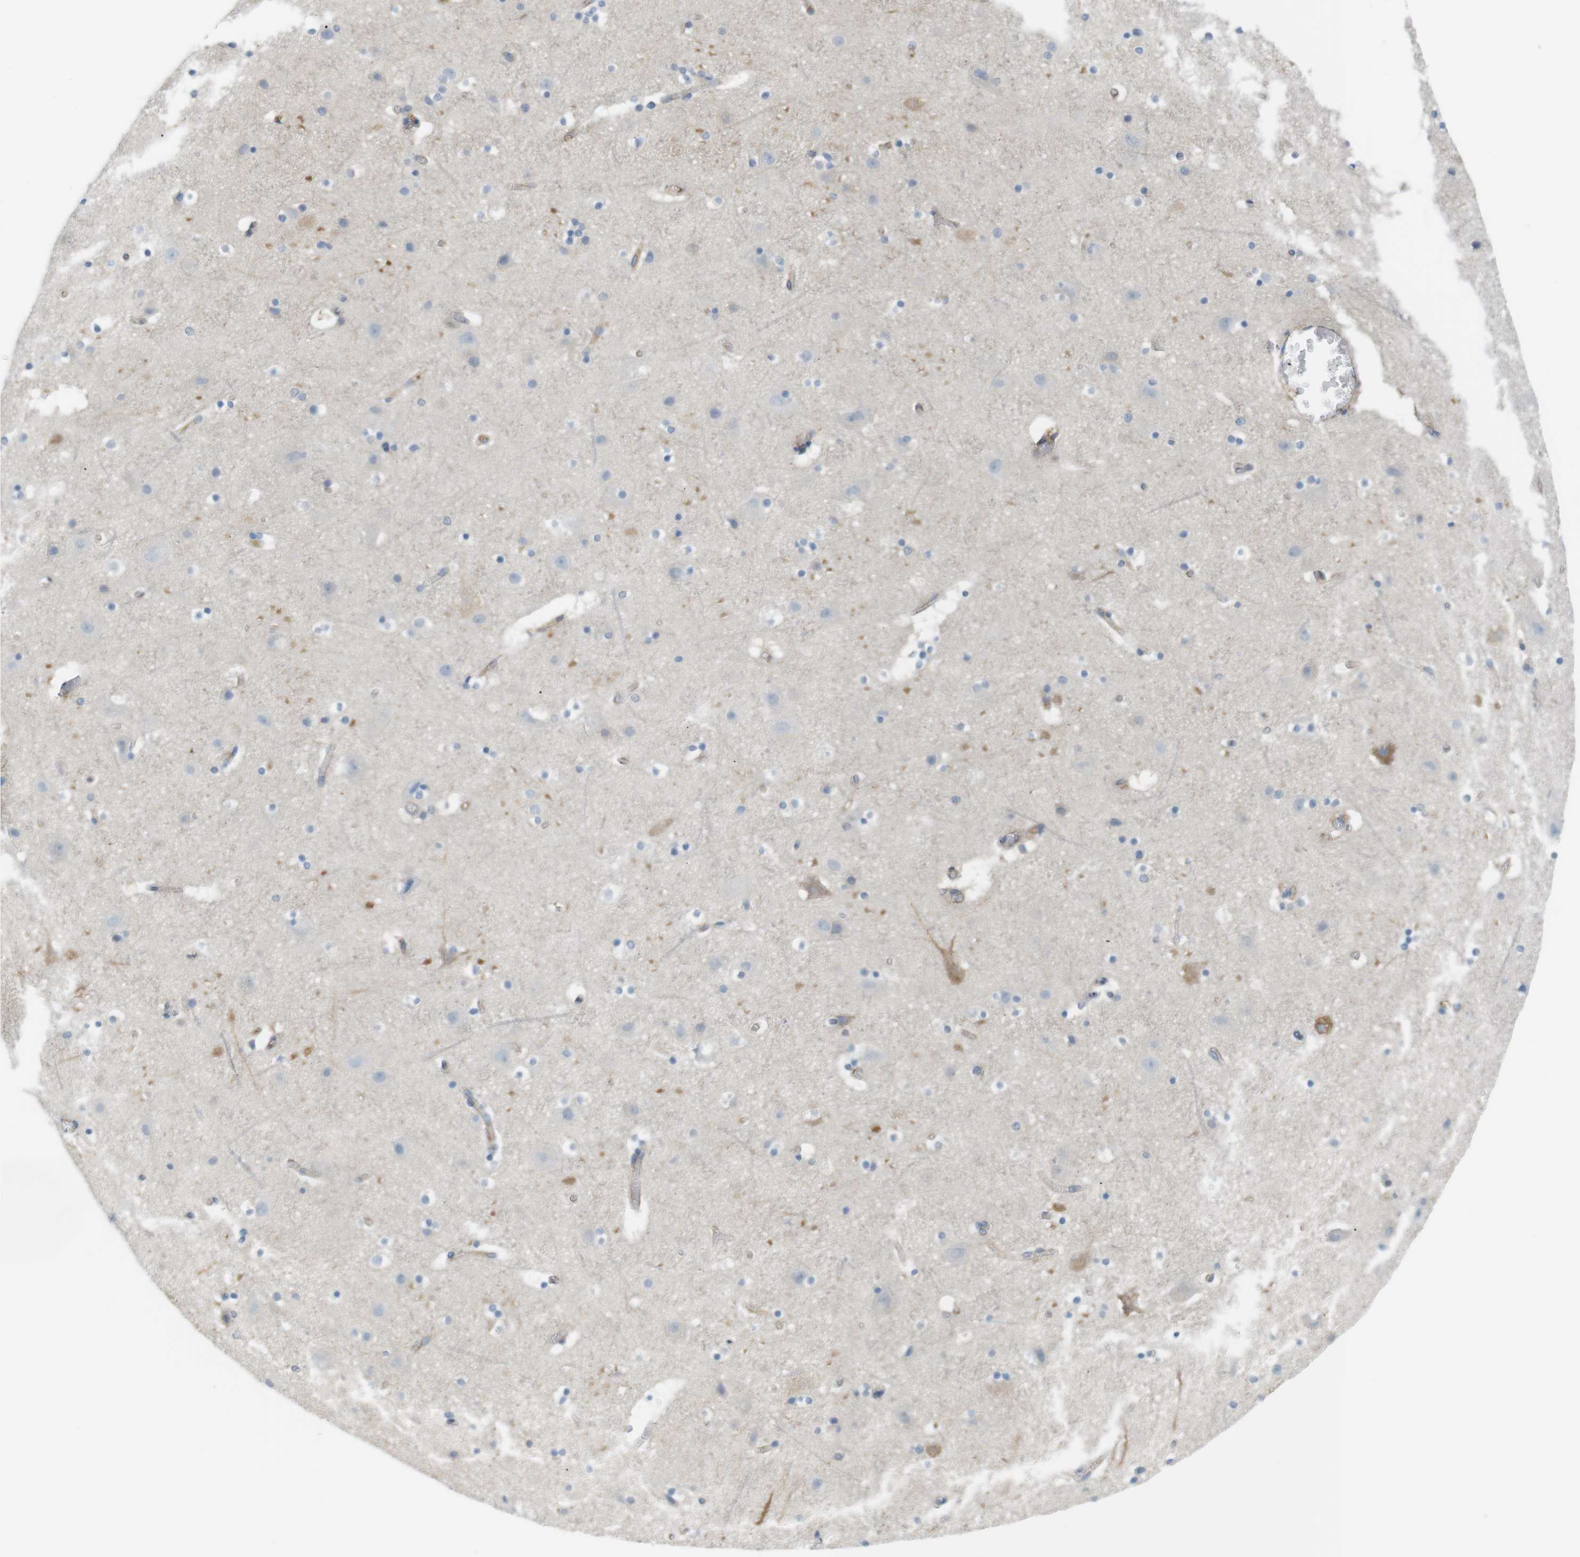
{"staining": {"intensity": "weak", "quantity": ">75%", "location": "cytoplasmic/membranous"}, "tissue": "cerebral cortex", "cell_type": "Endothelial cells", "image_type": "normal", "snomed": [{"axis": "morphology", "description": "Normal tissue, NOS"}, {"axis": "topography", "description": "Cerebral cortex"}], "caption": "A brown stain shows weak cytoplasmic/membranous staining of a protein in endothelial cells of benign cerebral cortex. Immunohistochemistry (ihc) stains the protein in brown and the nuclei are stained blue.", "gene": "PEPD", "patient": {"sex": "male", "age": 45}}